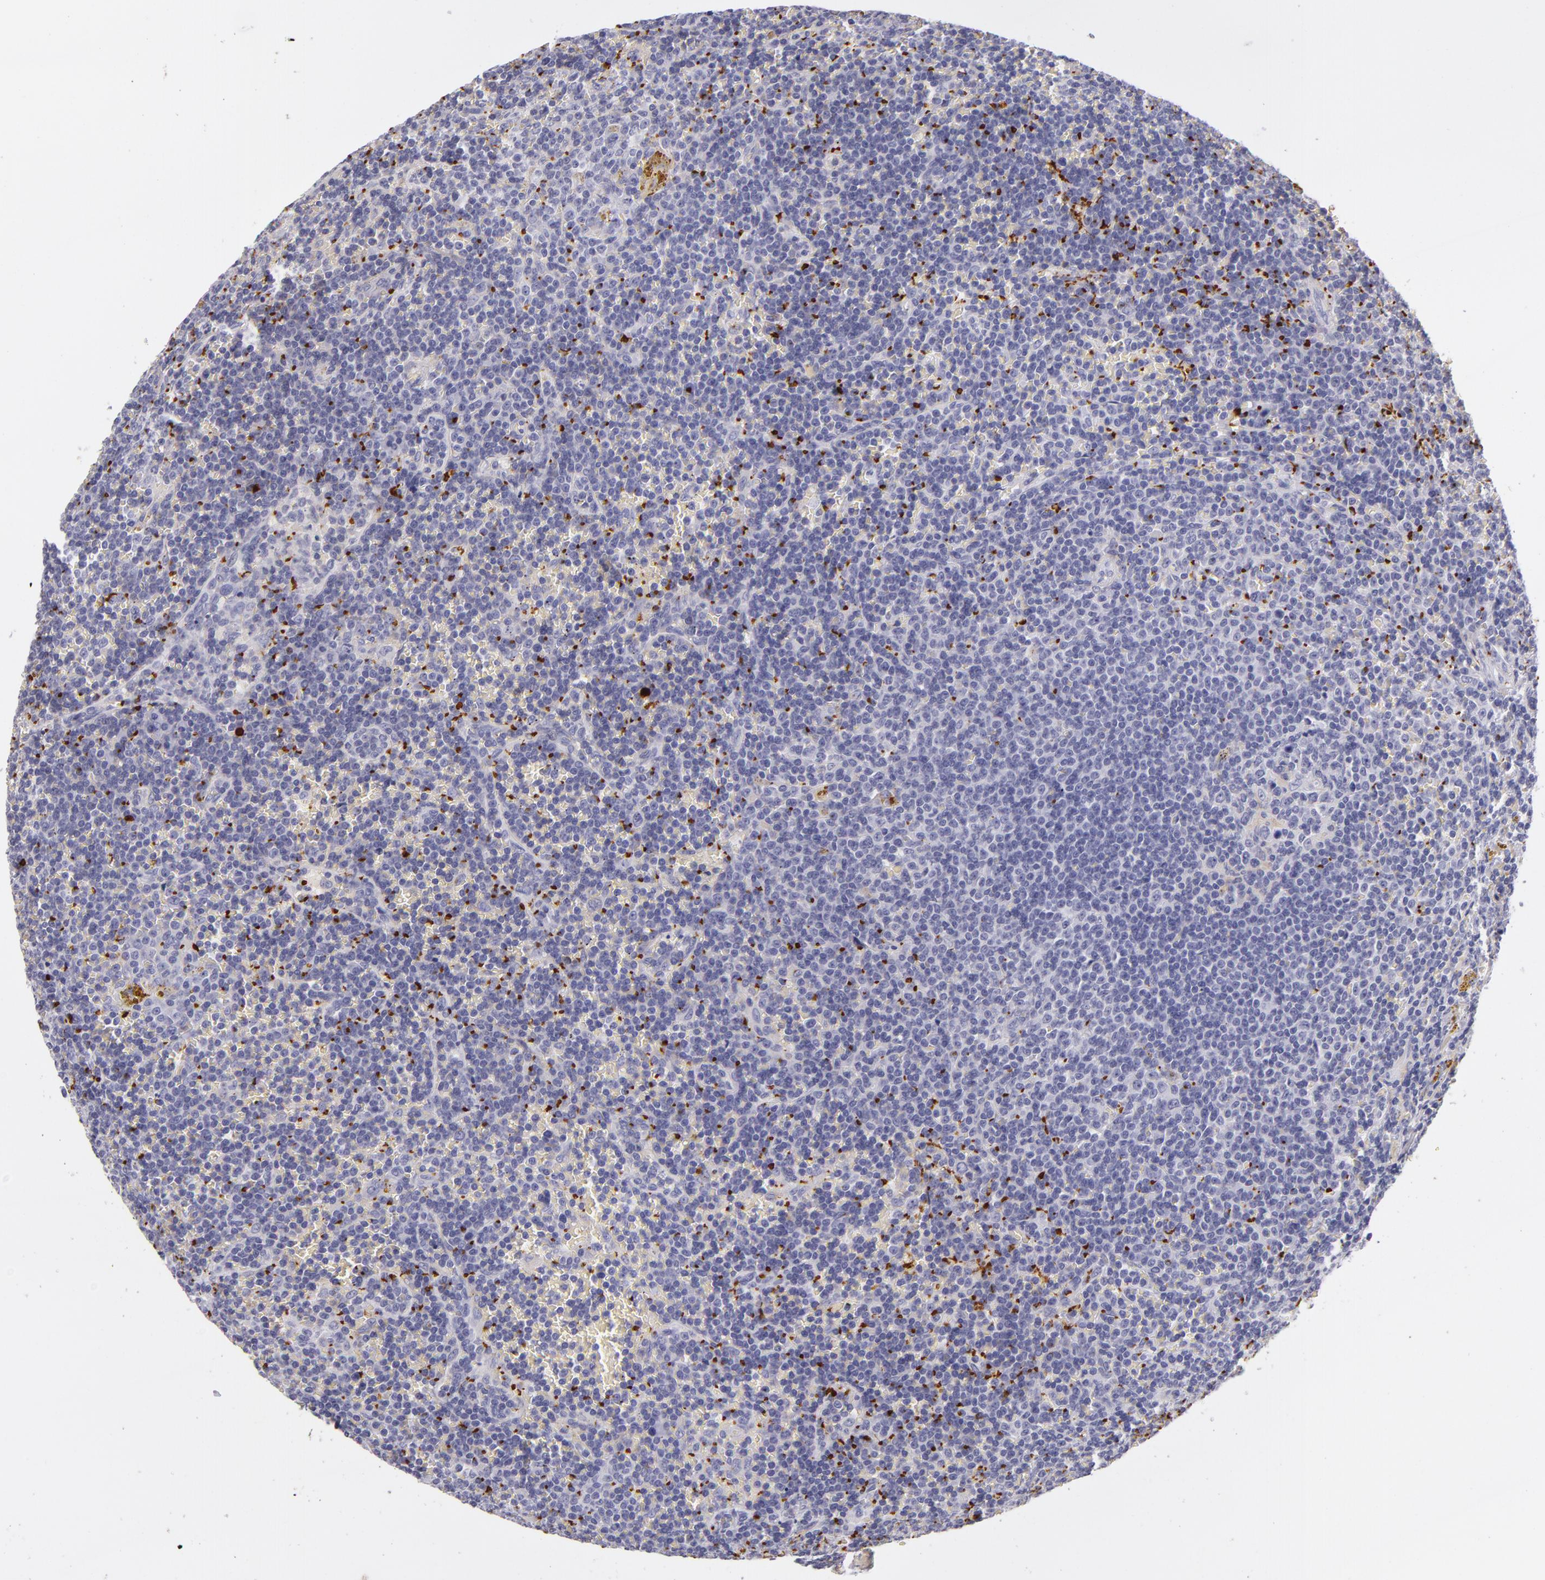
{"staining": {"intensity": "negative", "quantity": "none", "location": "none"}, "tissue": "lymphoma", "cell_type": "Tumor cells", "image_type": "cancer", "snomed": [{"axis": "morphology", "description": "Malignant lymphoma, non-Hodgkin's type, Low grade"}, {"axis": "topography", "description": "Spleen"}], "caption": "Tumor cells show no significant protein expression in malignant lymphoma, non-Hodgkin's type (low-grade).", "gene": "GP1BA", "patient": {"sex": "male", "age": 80}}